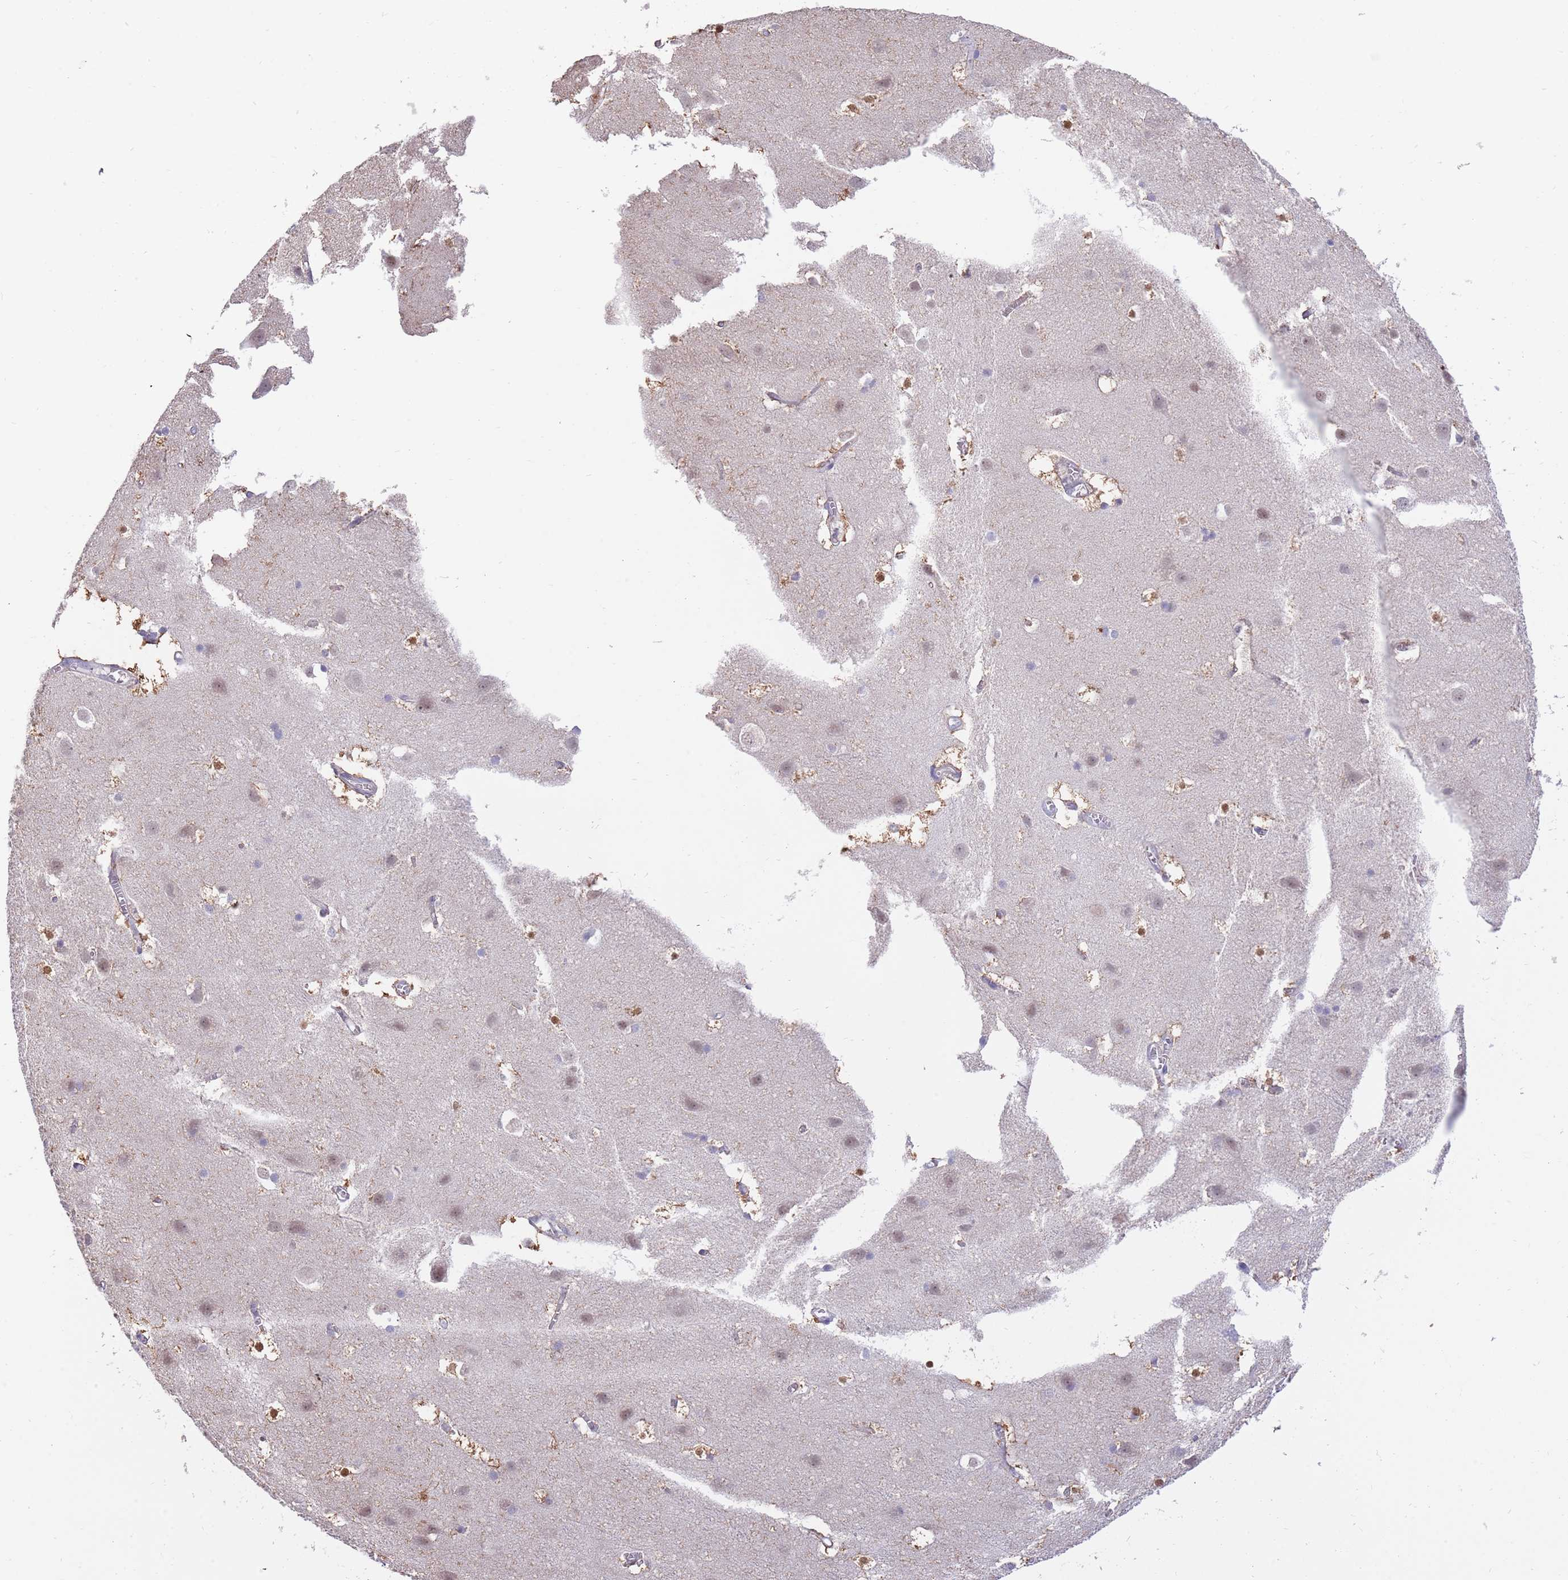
{"staining": {"intensity": "weak", "quantity": "<25%", "location": "cytoplasmic/membranous"}, "tissue": "cerebral cortex", "cell_type": "Endothelial cells", "image_type": "normal", "snomed": [{"axis": "morphology", "description": "Normal tissue, NOS"}, {"axis": "topography", "description": "Cerebral cortex"}], "caption": "IHC micrograph of unremarkable cerebral cortex: cerebral cortex stained with DAB (3,3'-diaminobenzidine) displays no significant protein positivity in endothelial cells. (Stains: DAB (3,3'-diaminobenzidine) immunohistochemistry (IHC) with hematoxylin counter stain, Microscopy: brightfield microscopy at high magnification).", "gene": "AP5S1", "patient": {"sex": "male", "age": 54}}